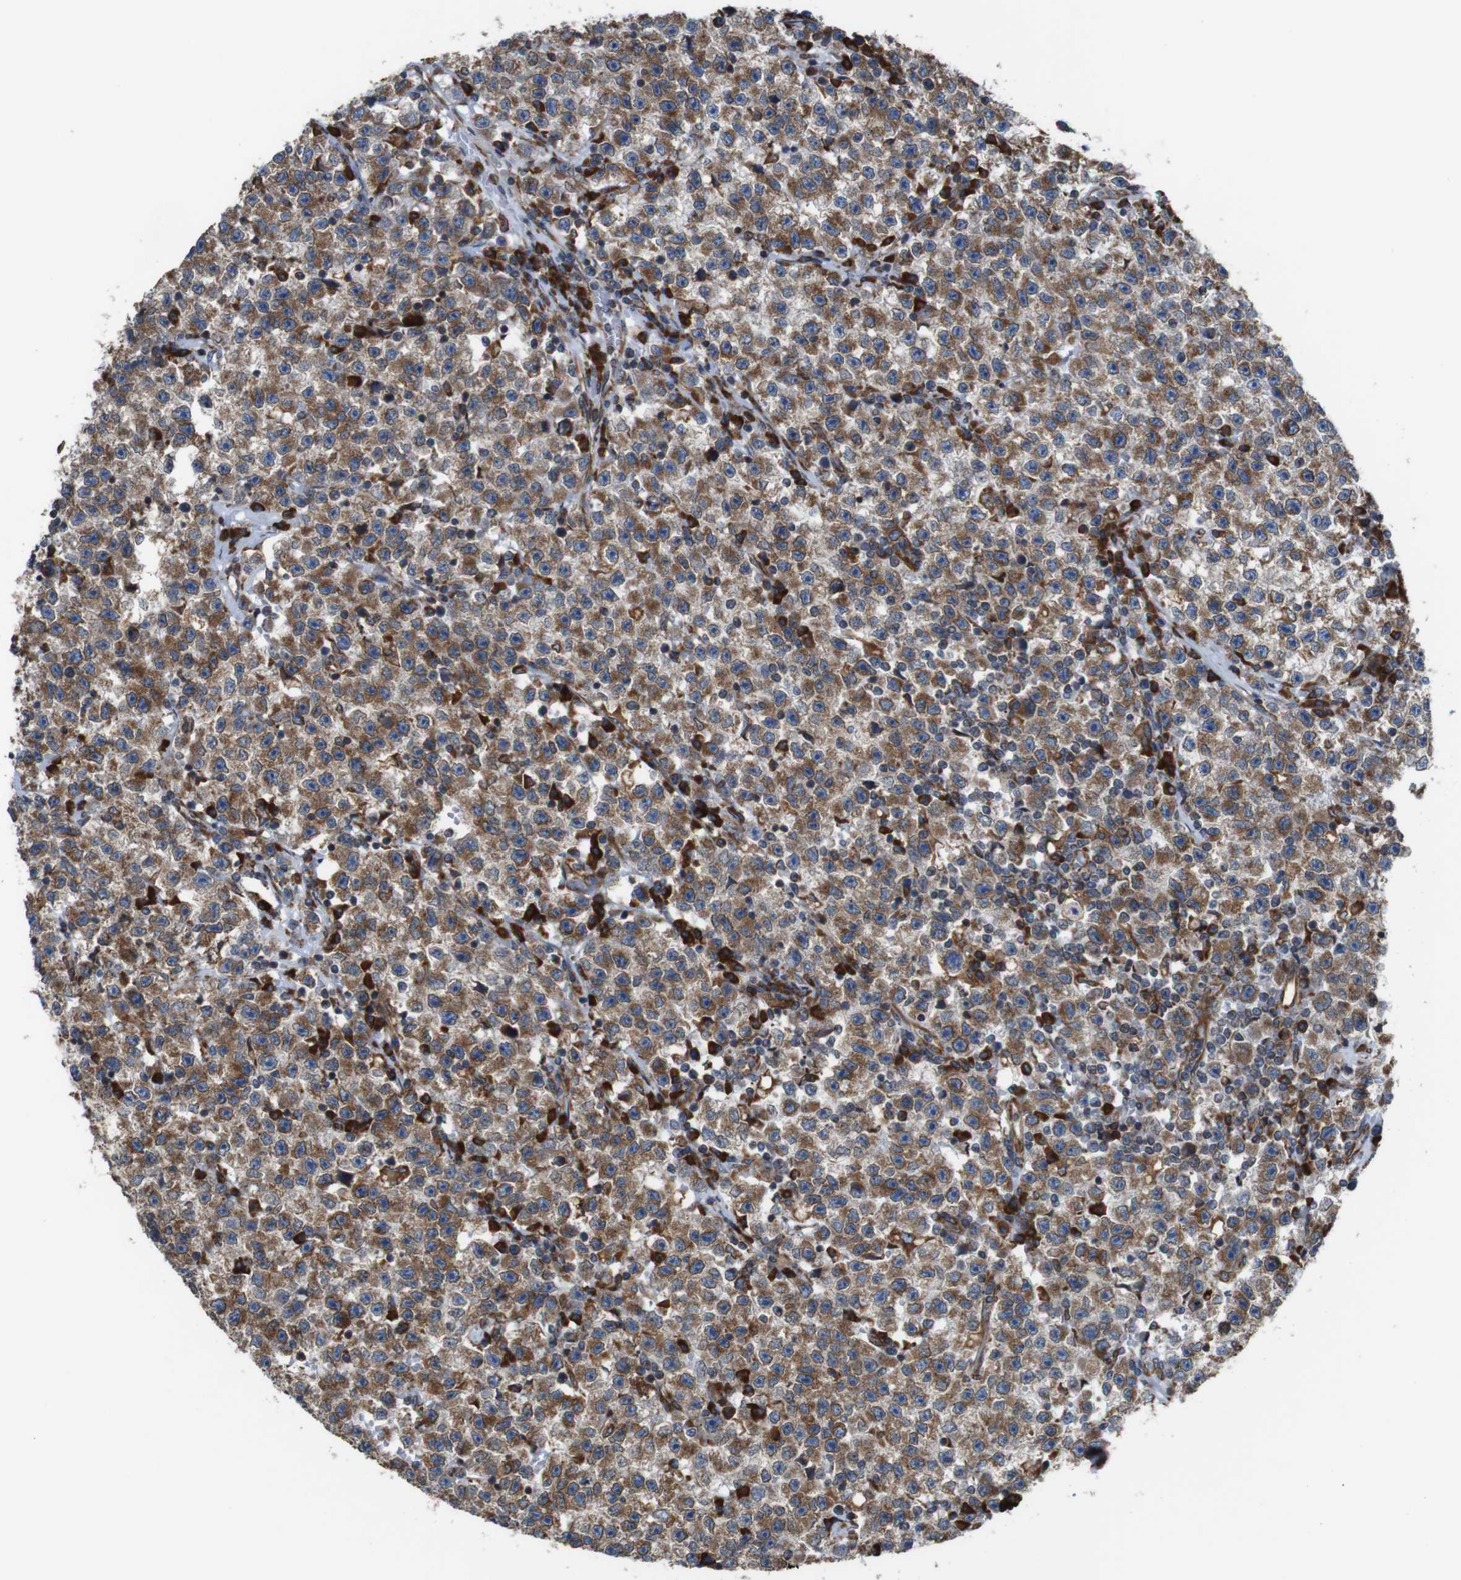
{"staining": {"intensity": "moderate", "quantity": ">75%", "location": "cytoplasmic/membranous"}, "tissue": "testis cancer", "cell_type": "Tumor cells", "image_type": "cancer", "snomed": [{"axis": "morphology", "description": "Seminoma, NOS"}, {"axis": "topography", "description": "Testis"}], "caption": "Moderate cytoplasmic/membranous expression for a protein is present in approximately >75% of tumor cells of testis cancer (seminoma) using immunohistochemistry.", "gene": "UGGT1", "patient": {"sex": "male", "age": 22}}